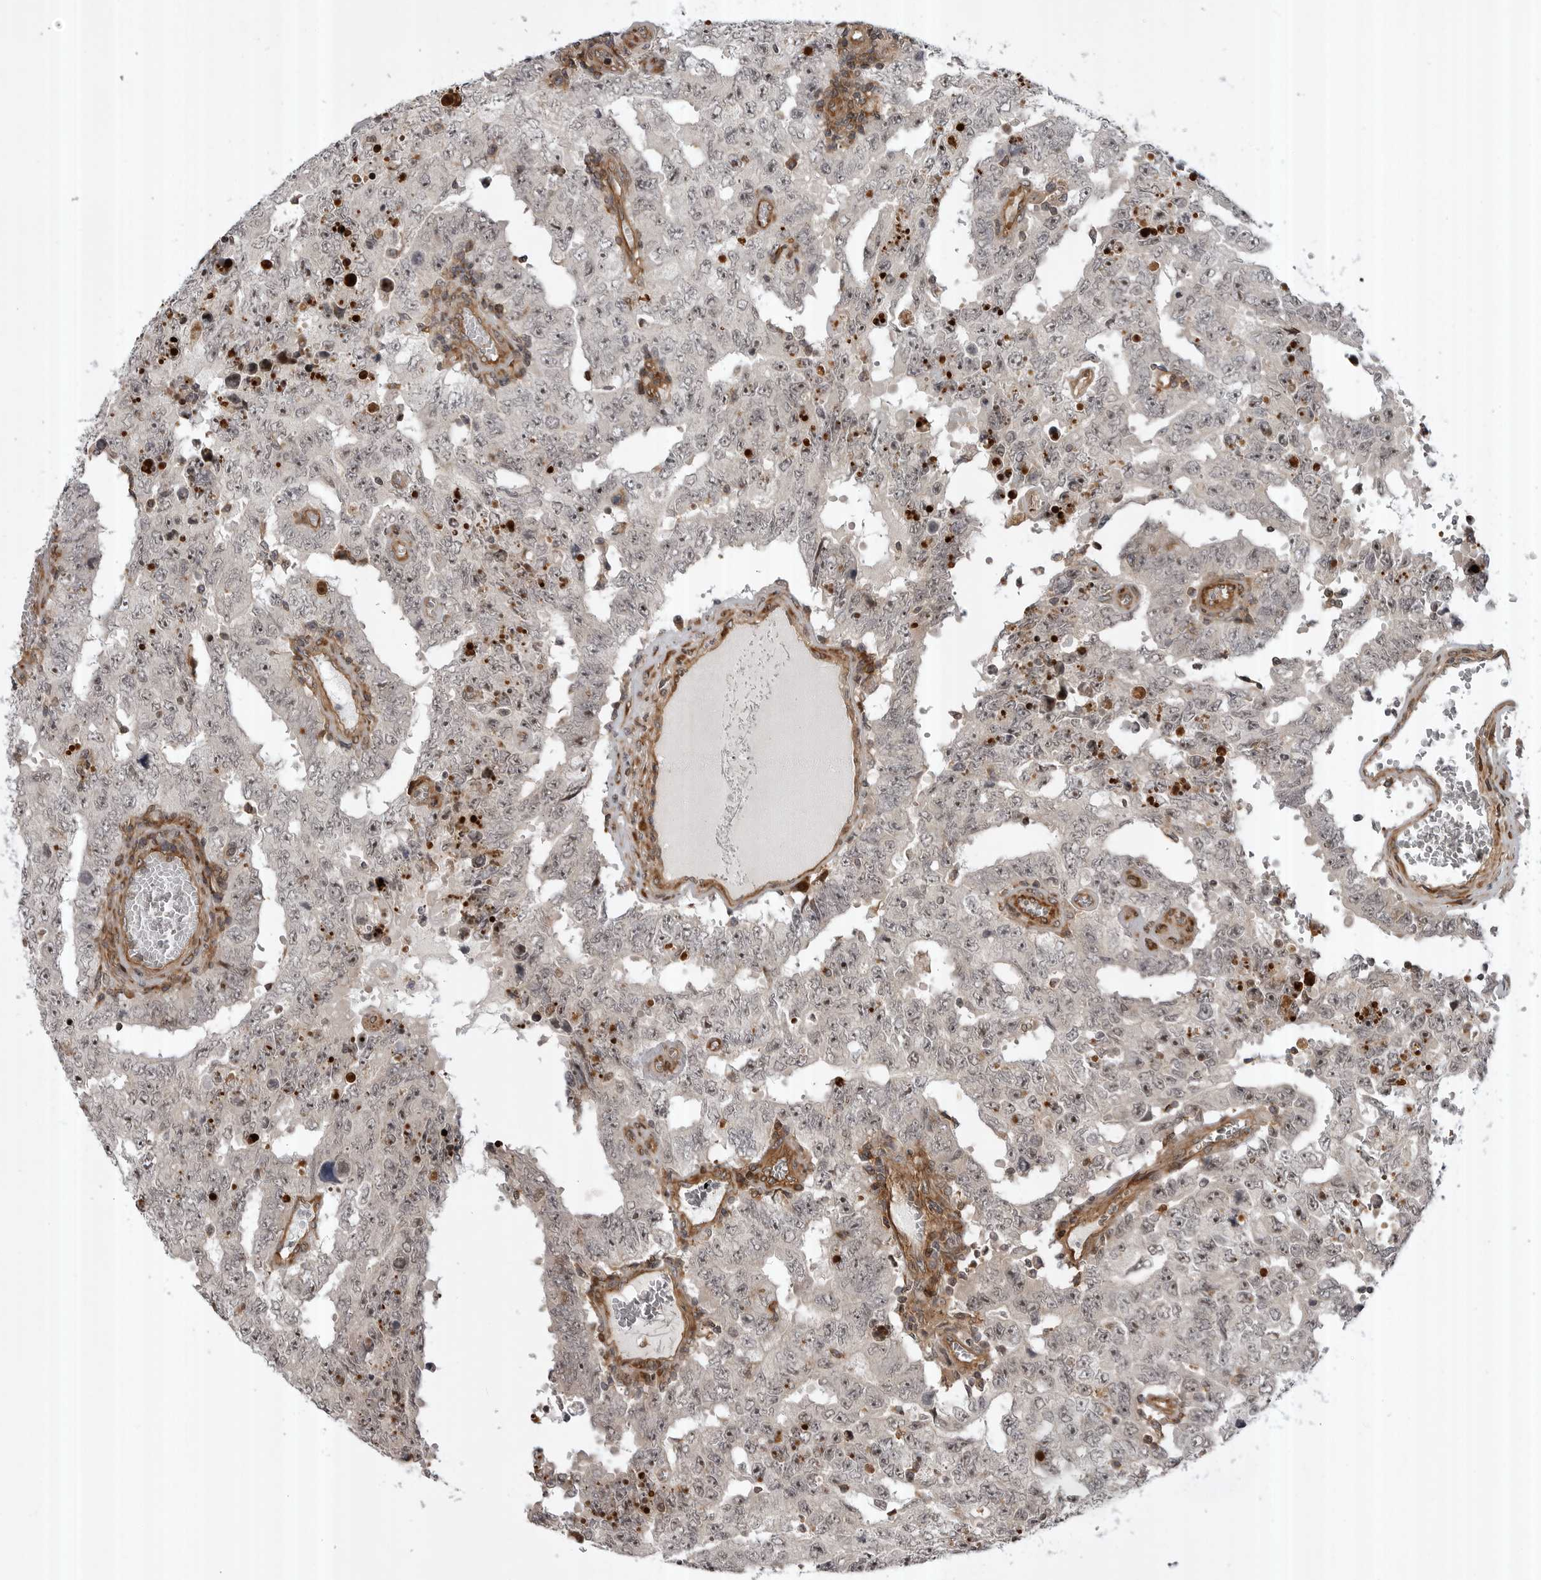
{"staining": {"intensity": "negative", "quantity": "none", "location": "none"}, "tissue": "testis cancer", "cell_type": "Tumor cells", "image_type": "cancer", "snomed": [{"axis": "morphology", "description": "Carcinoma, Embryonal, NOS"}, {"axis": "topography", "description": "Testis"}], "caption": "Testis cancer (embryonal carcinoma) was stained to show a protein in brown. There is no significant positivity in tumor cells. Nuclei are stained in blue.", "gene": "ABL1", "patient": {"sex": "male", "age": 26}}